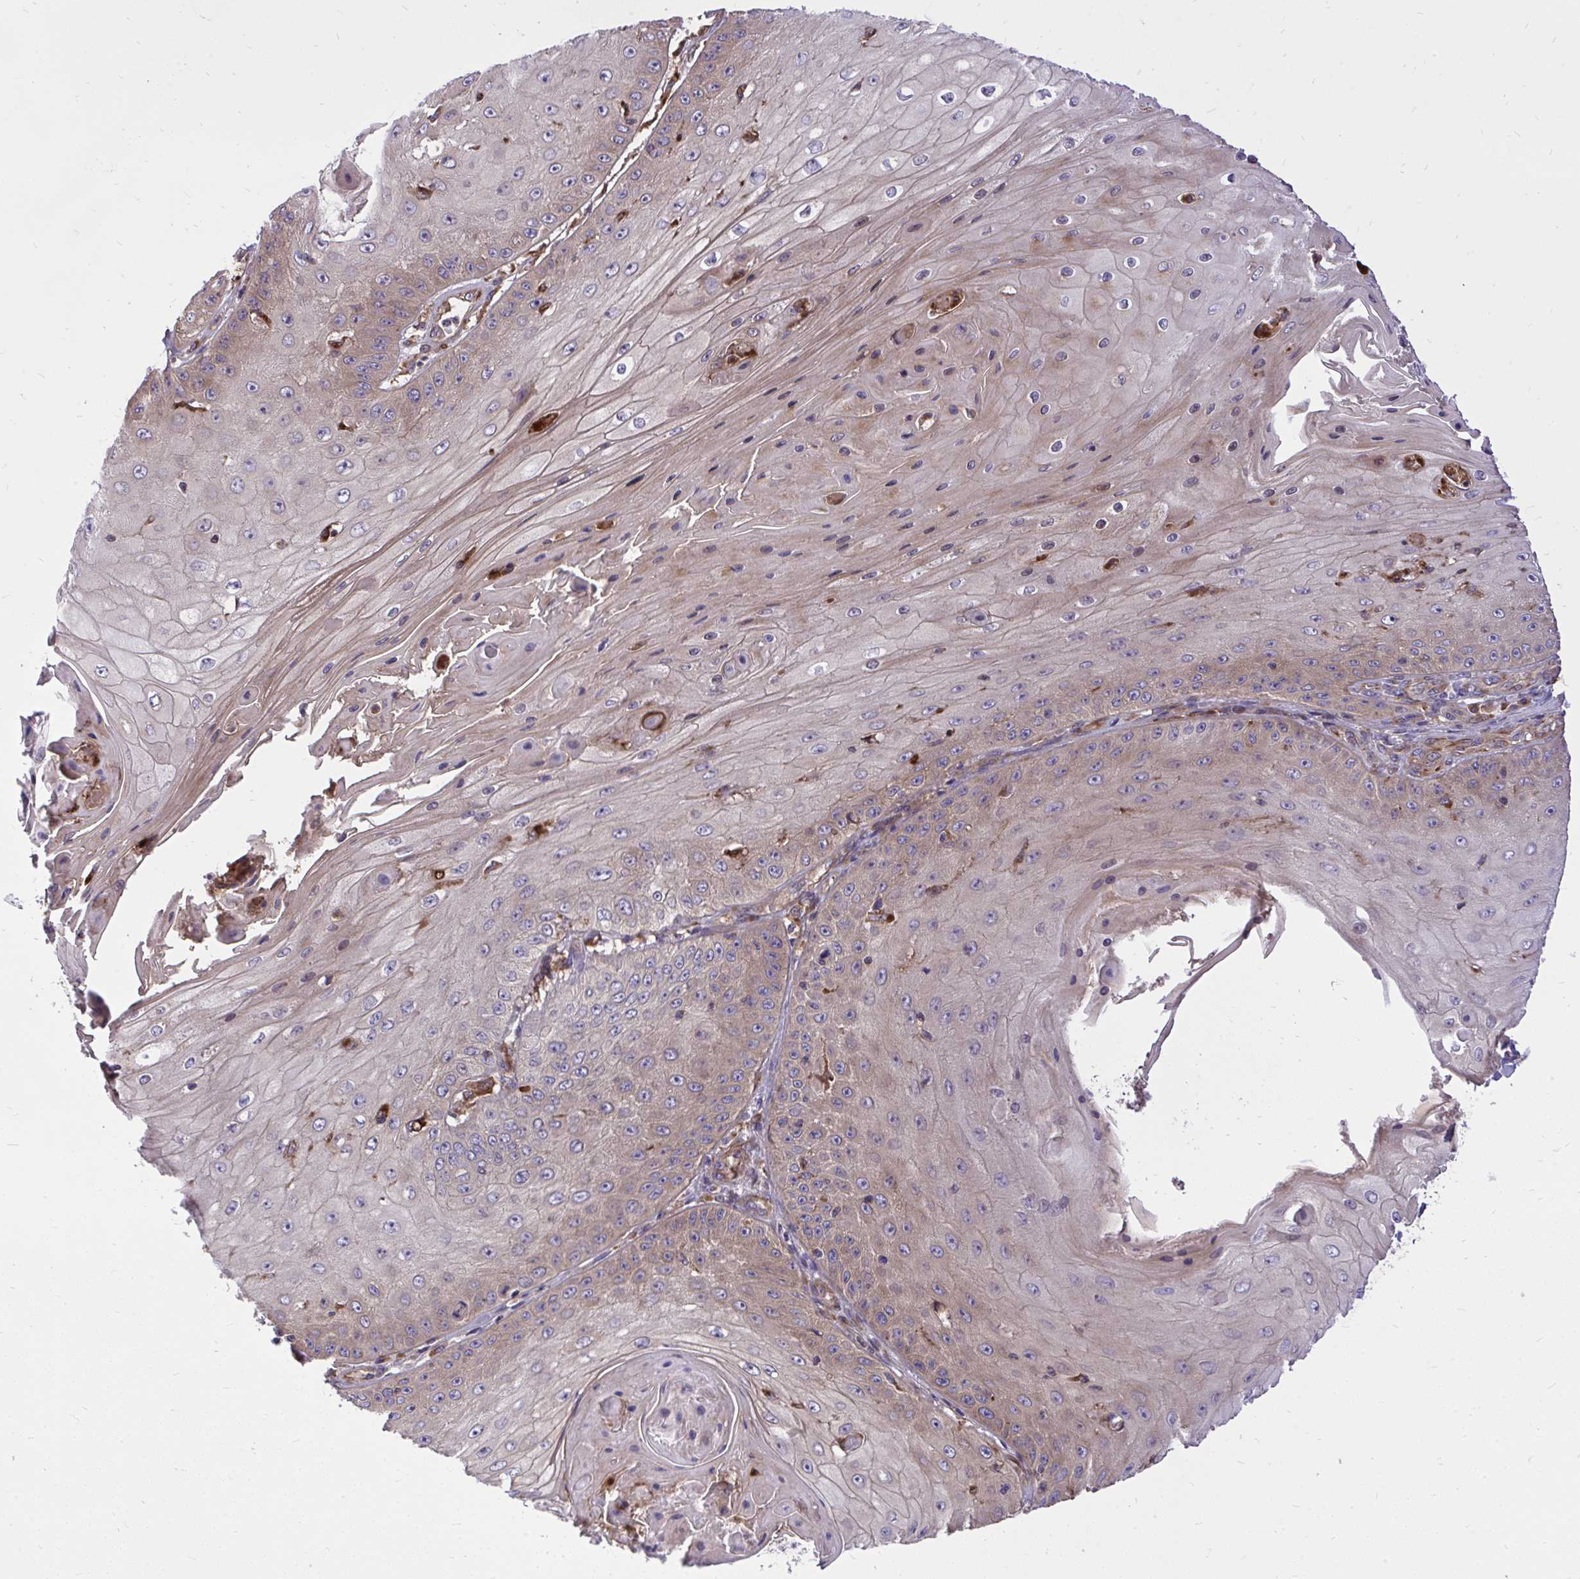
{"staining": {"intensity": "weak", "quantity": "<25%", "location": "cytoplasmic/membranous"}, "tissue": "skin cancer", "cell_type": "Tumor cells", "image_type": "cancer", "snomed": [{"axis": "morphology", "description": "Squamous cell carcinoma, NOS"}, {"axis": "topography", "description": "Skin"}], "caption": "The micrograph displays no significant expression in tumor cells of skin squamous cell carcinoma.", "gene": "PAIP2", "patient": {"sex": "male", "age": 70}}